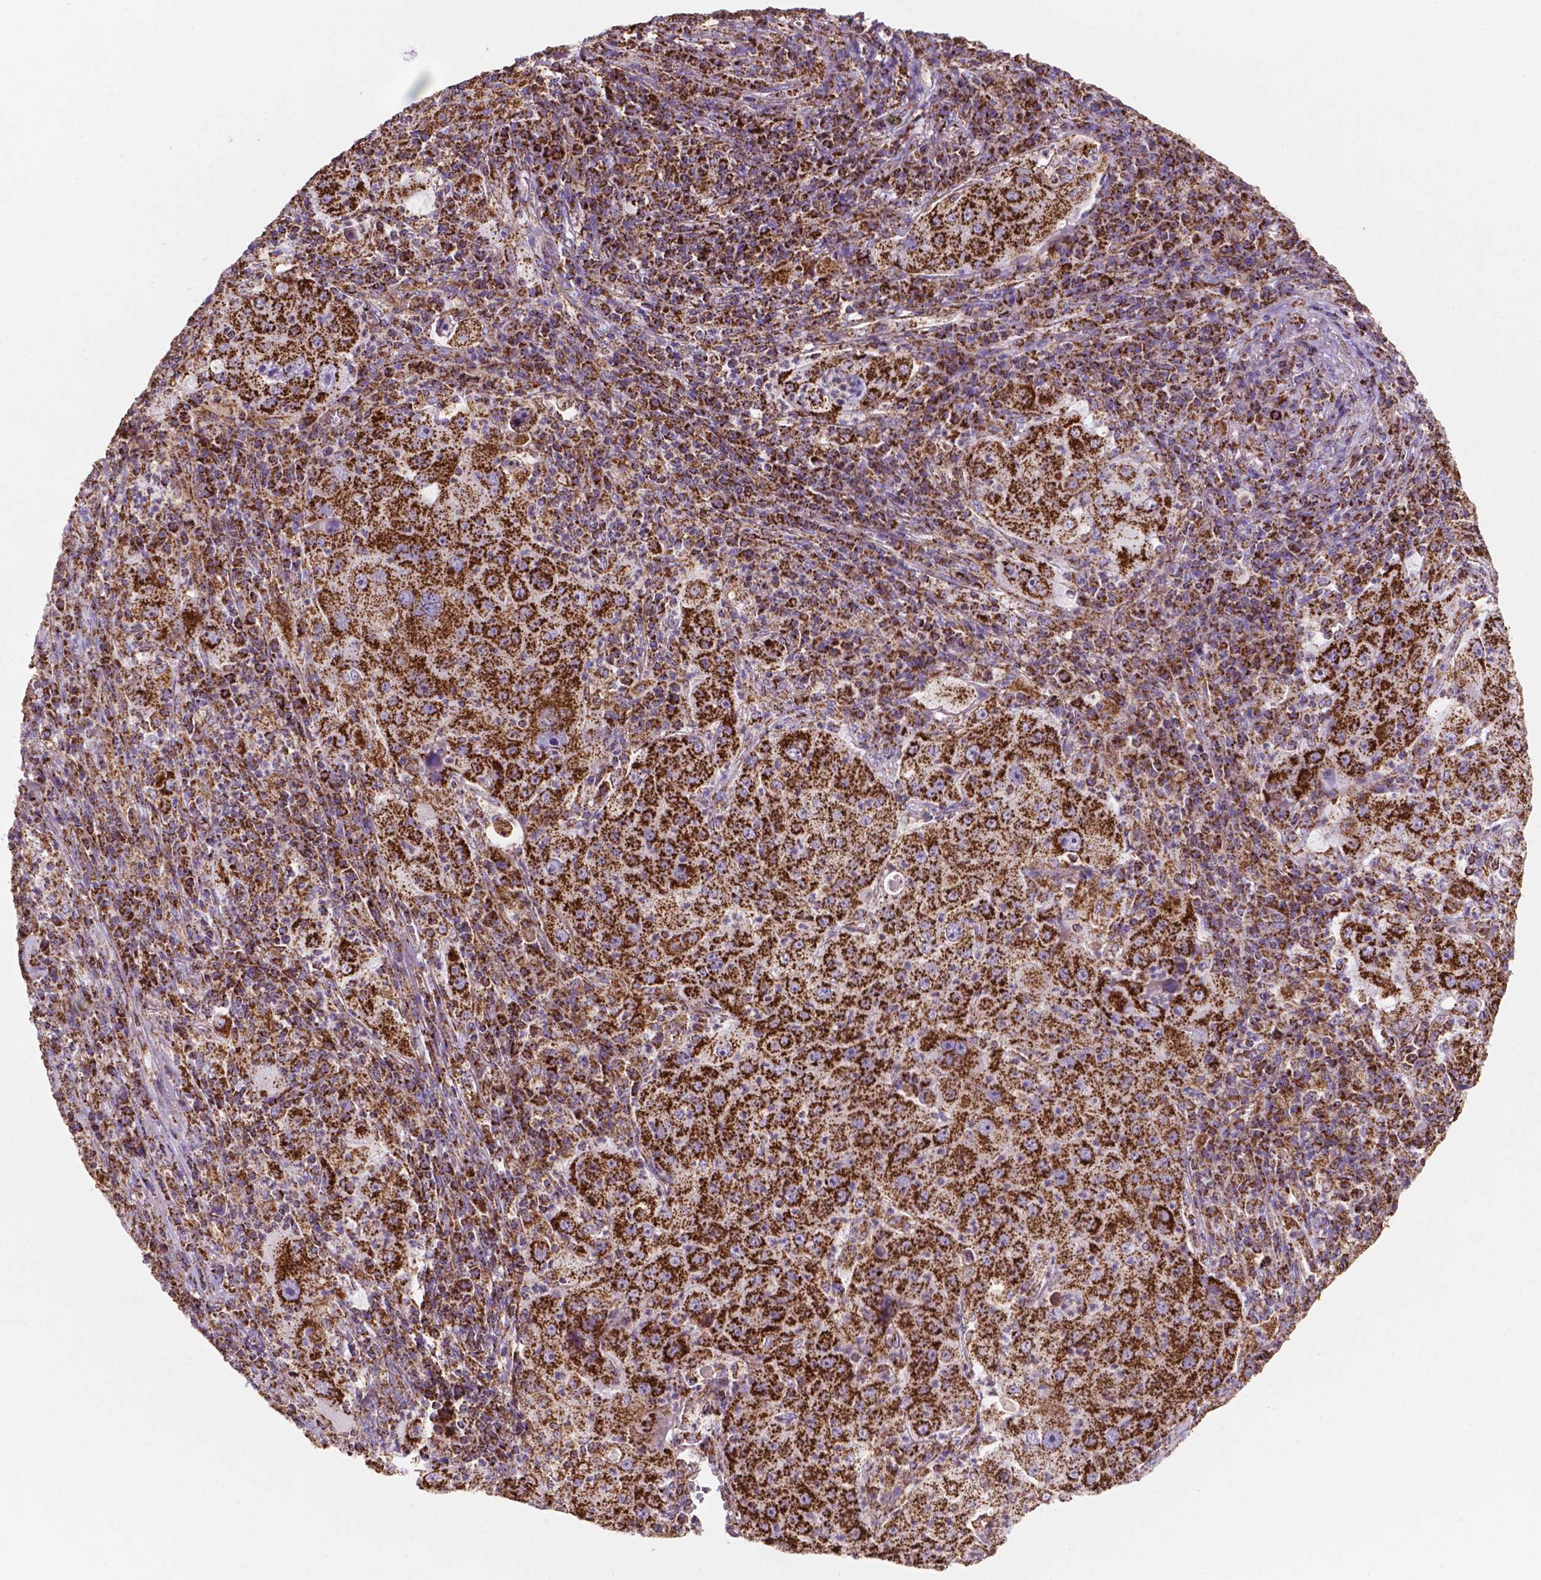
{"staining": {"intensity": "strong", "quantity": ">75%", "location": "cytoplasmic/membranous"}, "tissue": "lung cancer", "cell_type": "Tumor cells", "image_type": "cancer", "snomed": [{"axis": "morphology", "description": "Squamous cell carcinoma, NOS"}, {"axis": "topography", "description": "Lung"}], "caption": "Immunohistochemistry of lung squamous cell carcinoma demonstrates high levels of strong cytoplasmic/membranous positivity in approximately >75% of tumor cells. (Brightfield microscopy of DAB IHC at high magnification).", "gene": "HSPD1", "patient": {"sex": "female", "age": 59}}